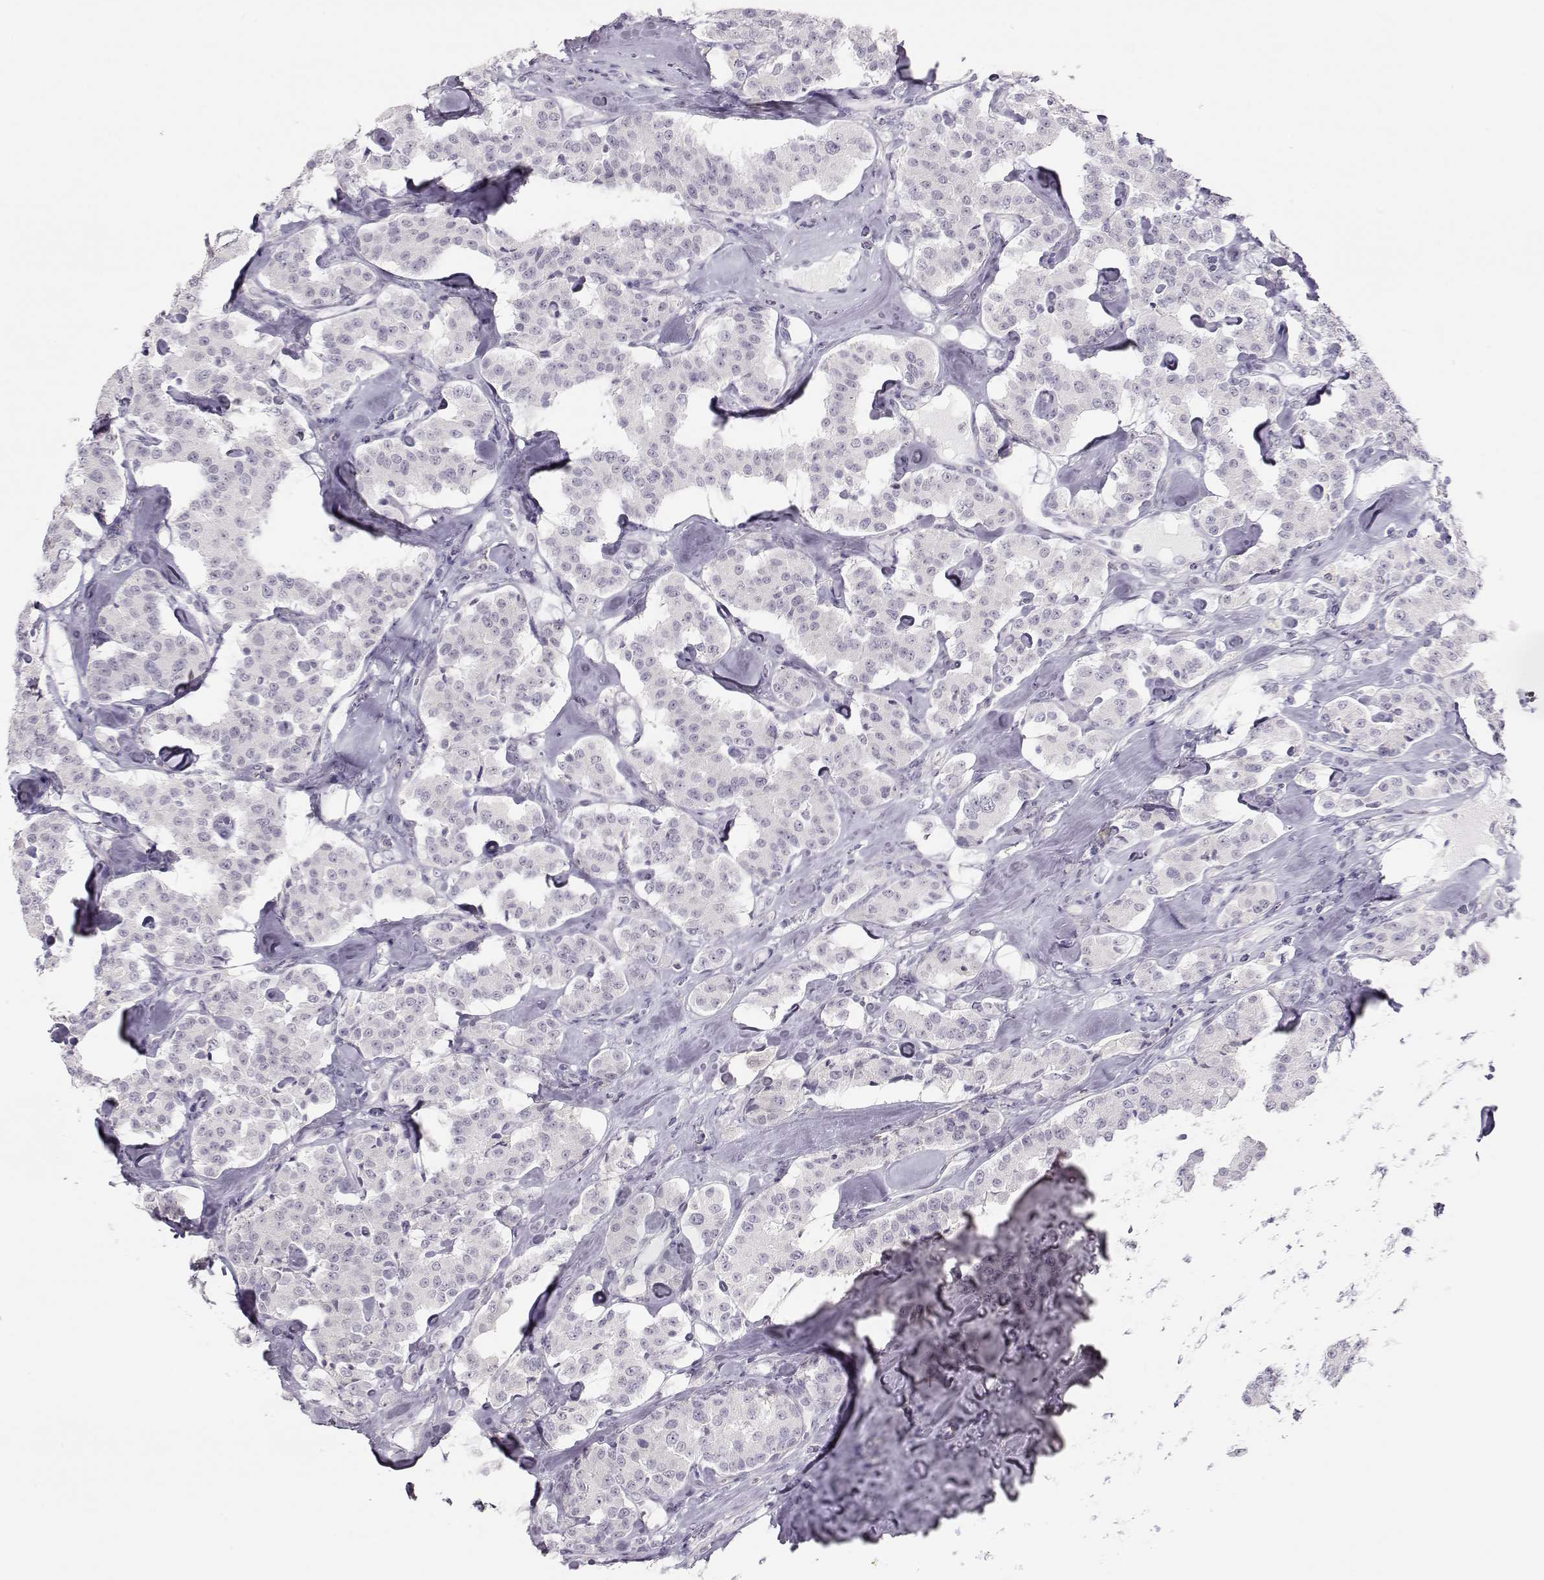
{"staining": {"intensity": "negative", "quantity": "none", "location": "none"}, "tissue": "carcinoid", "cell_type": "Tumor cells", "image_type": "cancer", "snomed": [{"axis": "morphology", "description": "Carcinoid, malignant, NOS"}, {"axis": "topography", "description": "Pancreas"}], "caption": "High magnification brightfield microscopy of carcinoid stained with DAB (brown) and counterstained with hematoxylin (blue): tumor cells show no significant expression. Brightfield microscopy of IHC stained with DAB (brown) and hematoxylin (blue), captured at high magnification.", "gene": "IMPG1", "patient": {"sex": "male", "age": 41}}